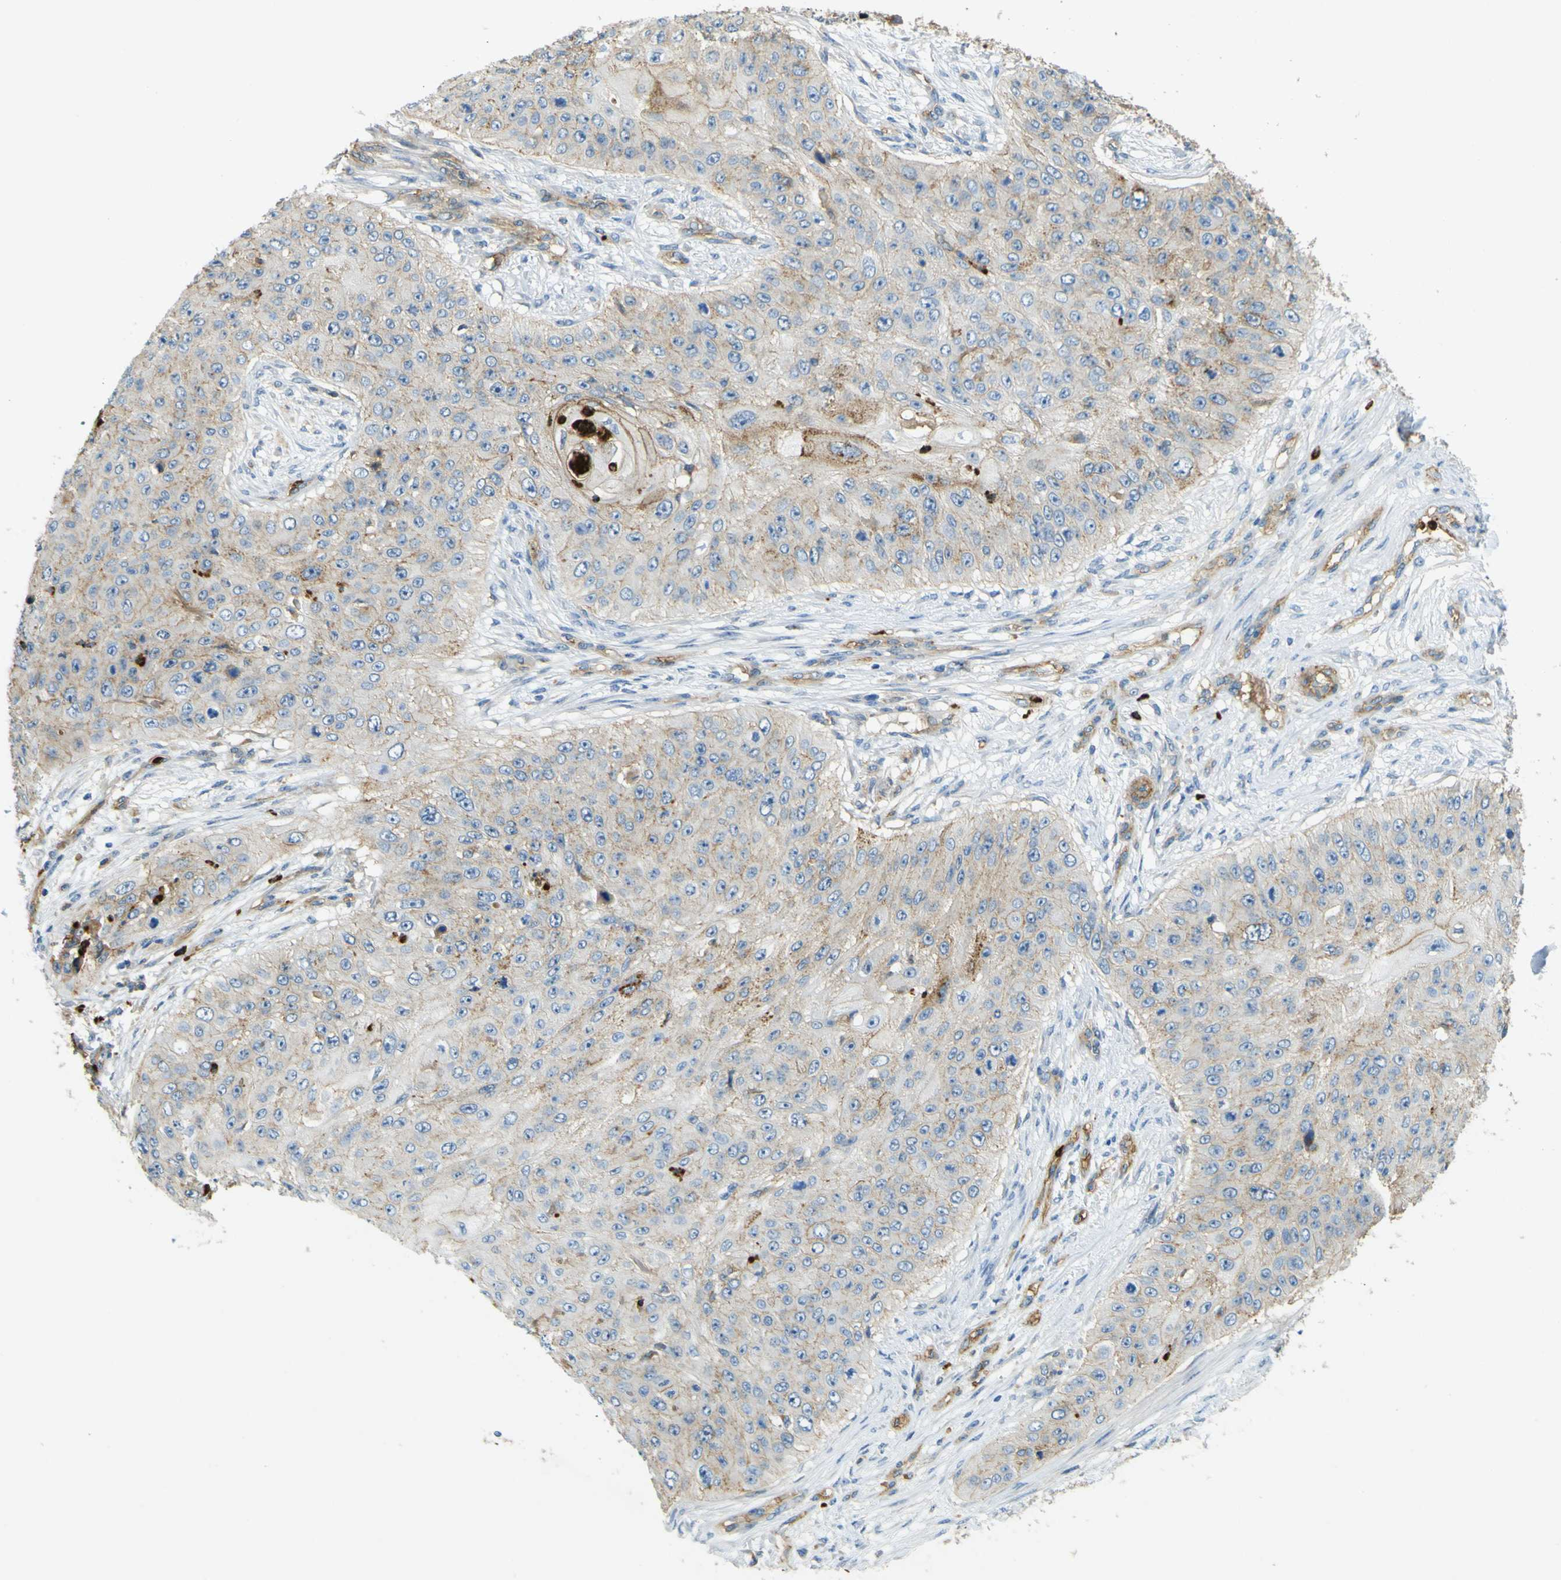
{"staining": {"intensity": "moderate", "quantity": "<25%", "location": "cytoplasmic/membranous"}, "tissue": "skin cancer", "cell_type": "Tumor cells", "image_type": "cancer", "snomed": [{"axis": "morphology", "description": "Squamous cell carcinoma, NOS"}, {"axis": "topography", "description": "Skin"}], "caption": "A micrograph showing moderate cytoplasmic/membranous staining in about <25% of tumor cells in skin cancer, as visualized by brown immunohistochemical staining.", "gene": "PLXDC1", "patient": {"sex": "female", "age": 80}}